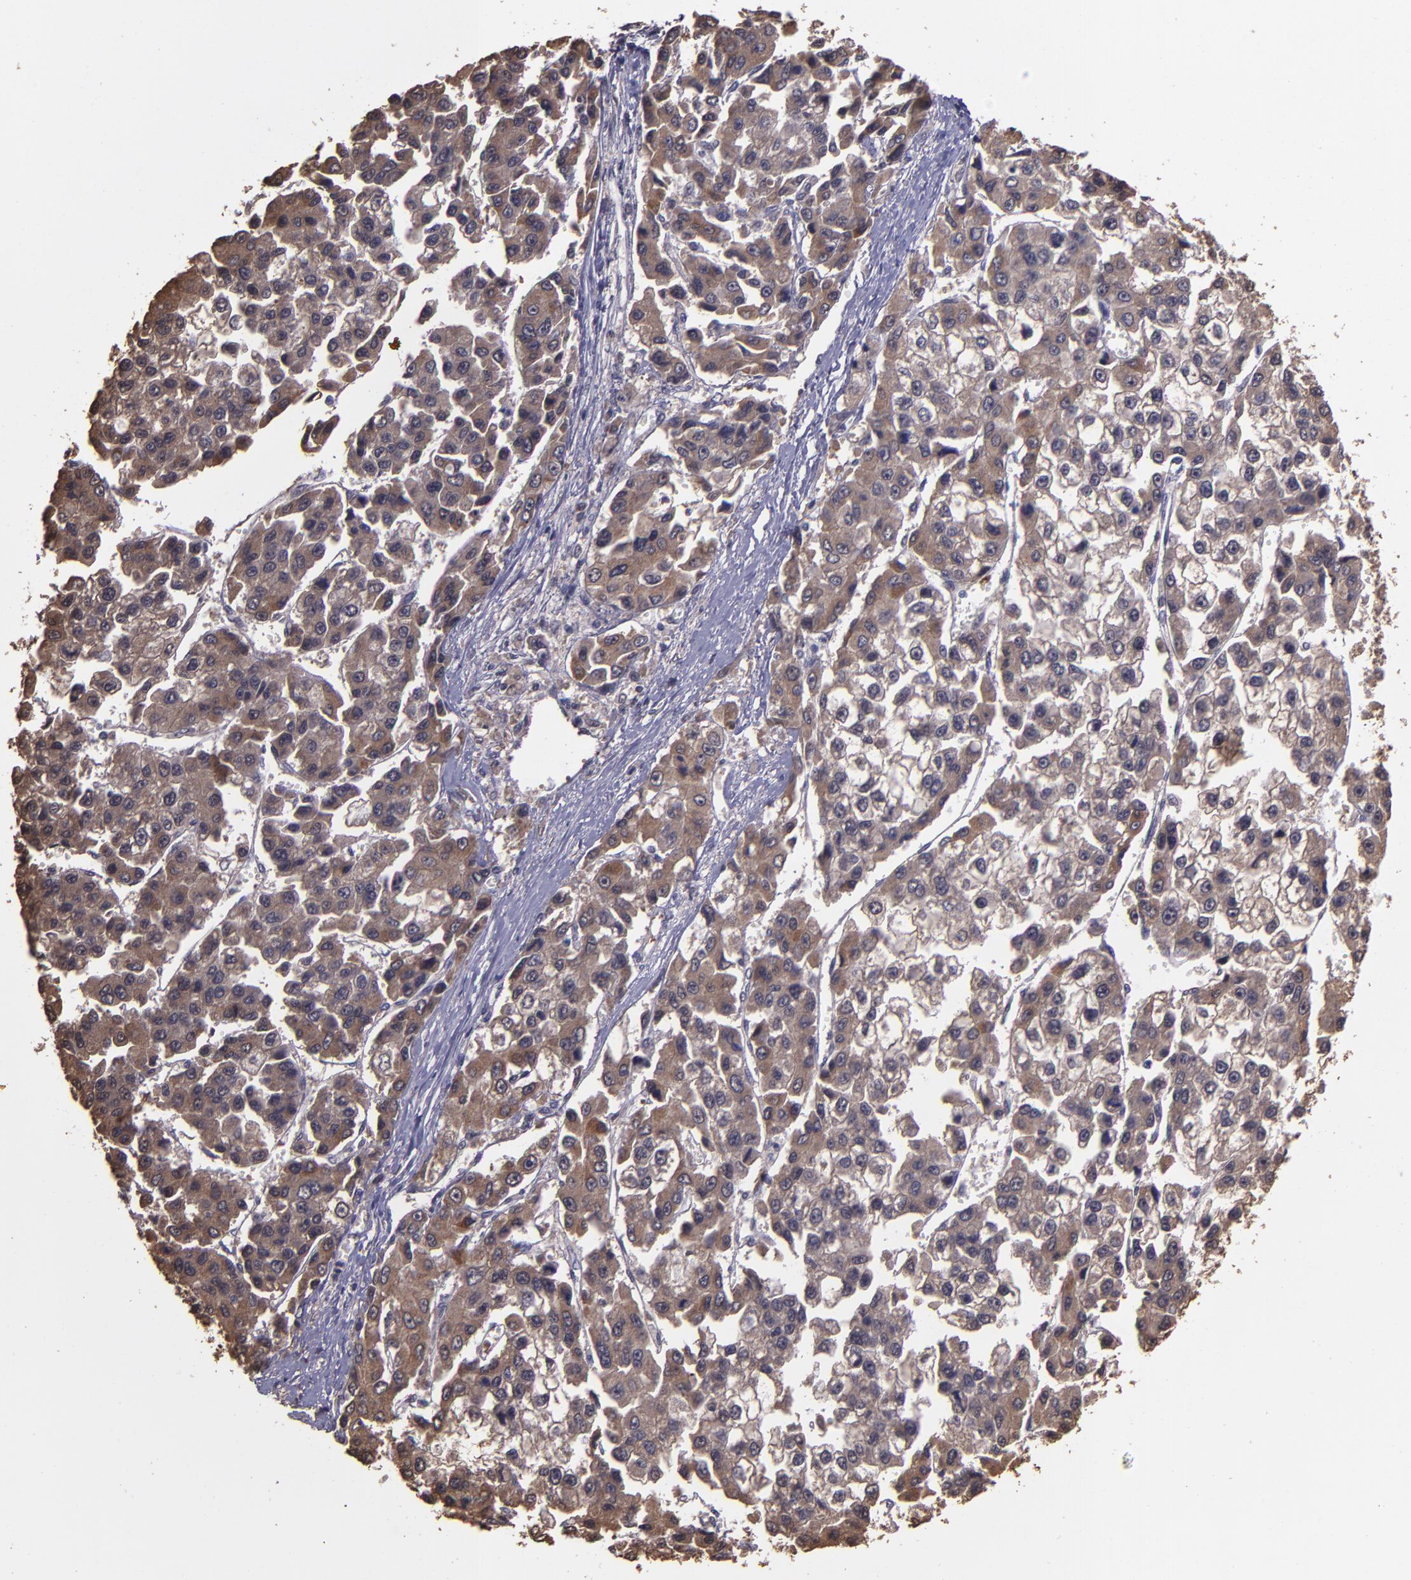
{"staining": {"intensity": "moderate", "quantity": ">75%", "location": "cytoplasmic/membranous"}, "tissue": "liver cancer", "cell_type": "Tumor cells", "image_type": "cancer", "snomed": [{"axis": "morphology", "description": "Carcinoma, Hepatocellular, NOS"}, {"axis": "topography", "description": "Liver"}], "caption": "DAB (3,3'-diaminobenzidine) immunohistochemical staining of human liver hepatocellular carcinoma displays moderate cytoplasmic/membranous protein staining in approximately >75% of tumor cells.", "gene": "SERPINF2", "patient": {"sex": "female", "age": 66}}